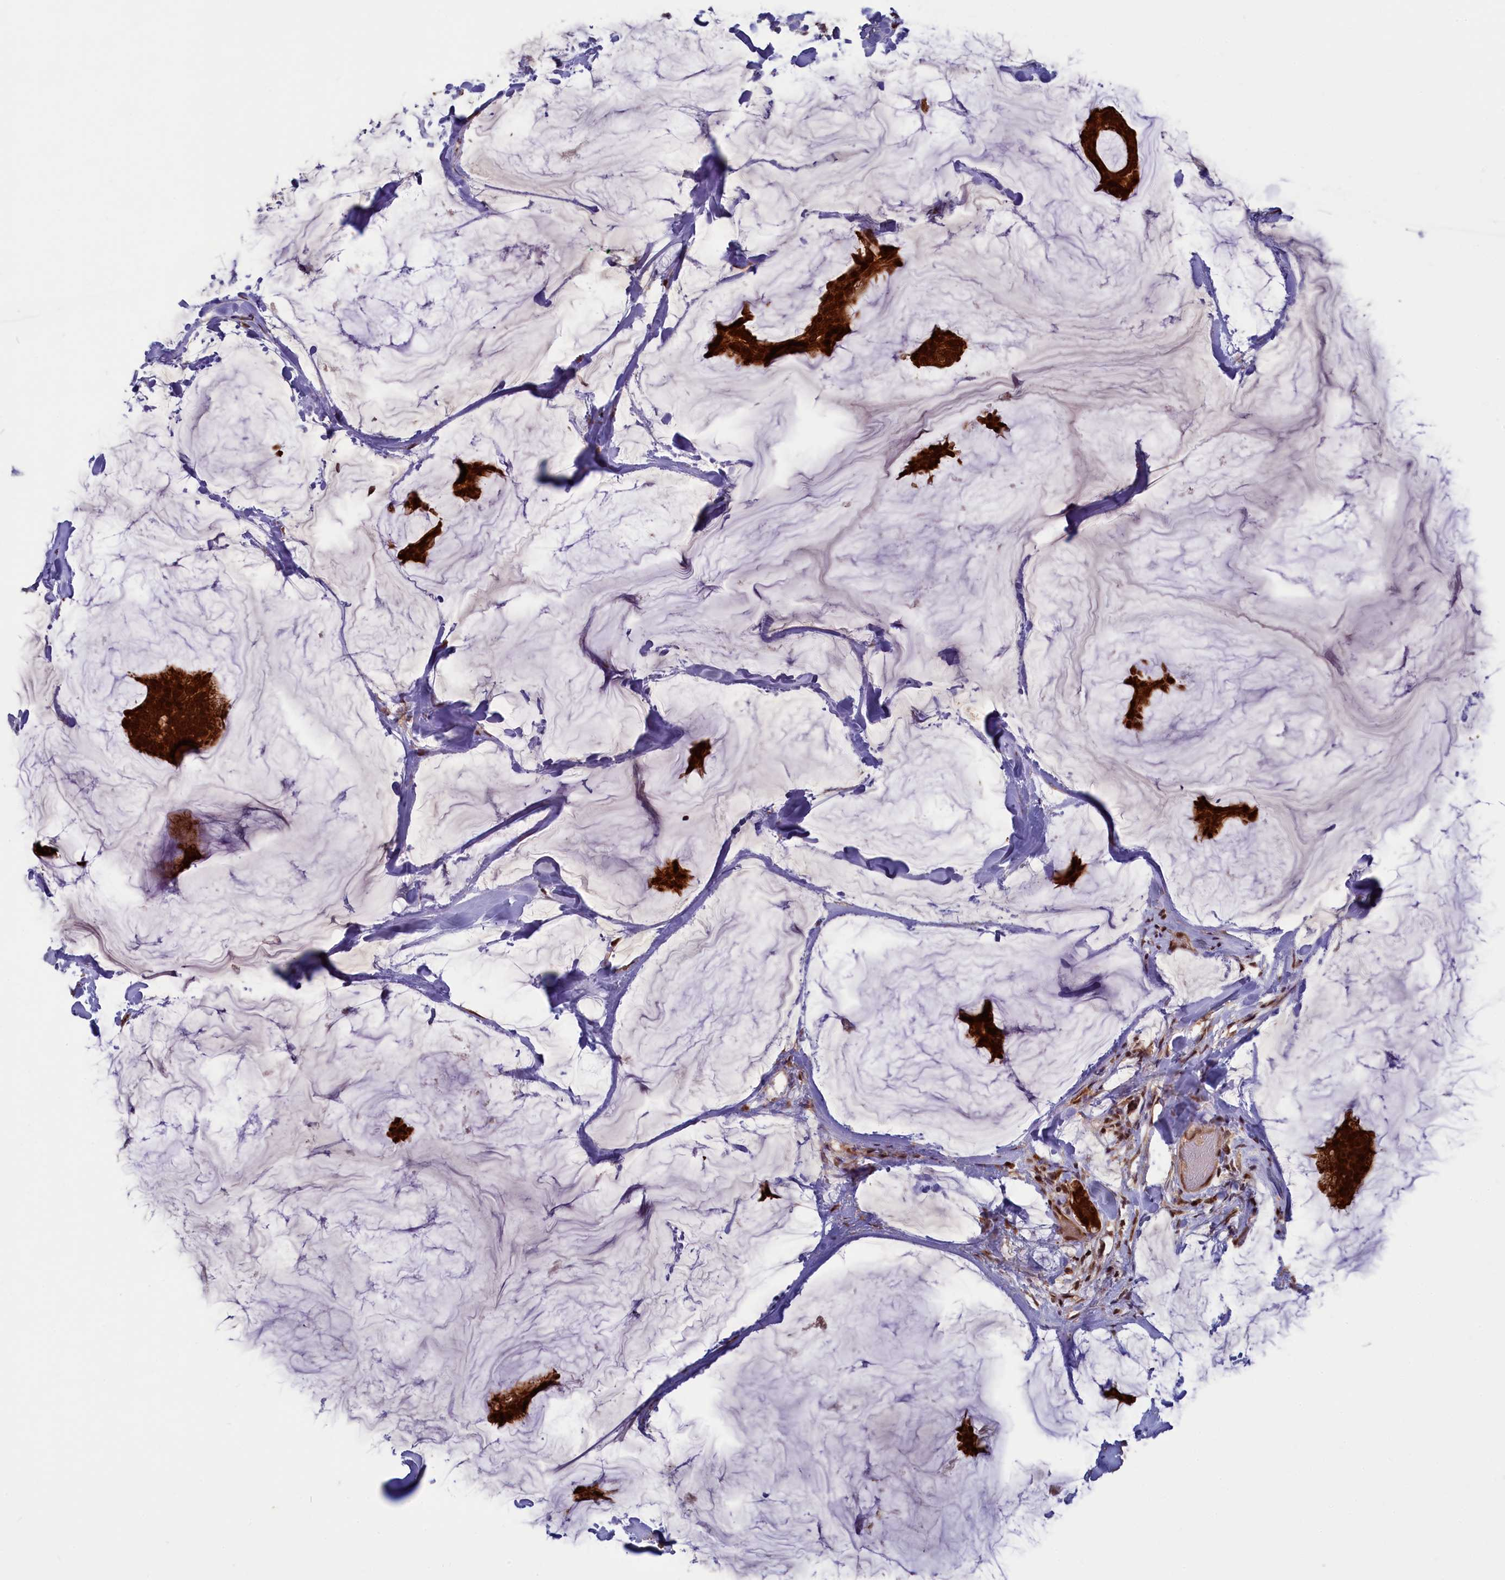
{"staining": {"intensity": "strong", "quantity": ">75%", "location": "cytoplasmic/membranous,nuclear"}, "tissue": "breast cancer", "cell_type": "Tumor cells", "image_type": "cancer", "snomed": [{"axis": "morphology", "description": "Duct carcinoma"}, {"axis": "topography", "description": "Breast"}], "caption": "Strong cytoplasmic/membranous and nuclear protein expression is identified in about >75% of tumor cells in breast cancer.", "gene": "NAE1", "patient": {"sex": "female", "age": 93}}